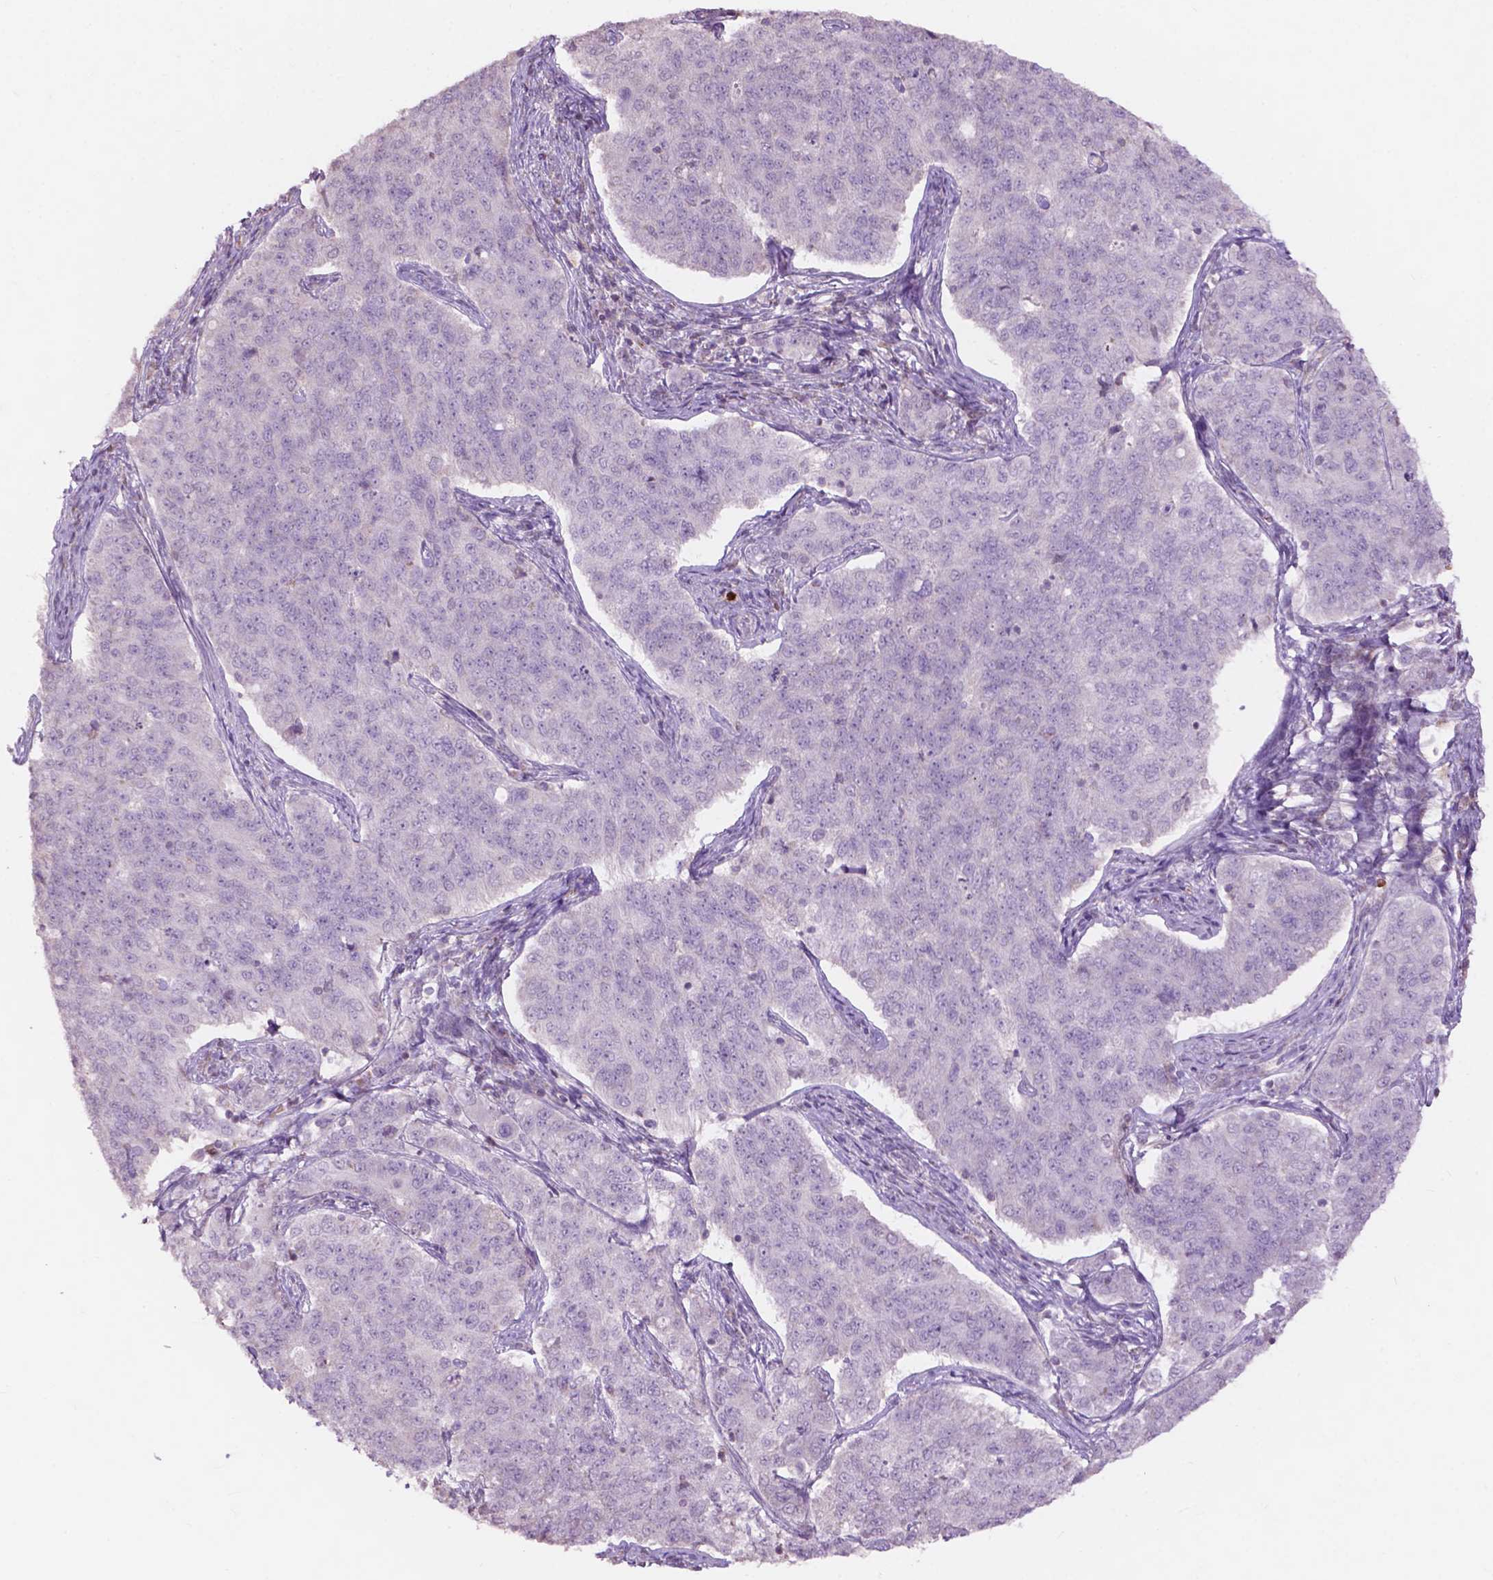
{"staining": {"intensity": "negative", "quantity": "none", "location": "none"}, "tissue": "endometrial cancer", "cell_type": "Tumor cells", "image_type": "cancer", "snomed": [{"axis": "morphology", "description": "Adenocarcinoma, NOS"}, {"axis": "topography", "description": "Endometrium"}], "caption": "DAB immunohistochemical staining of human adenocarcinoma (endometrial) exhibits no significant staining in tumor cells. The staining was performed using DAB to visualize the protein expression in brown, while the nuclei were stained in blue with hematoxylin (Magnification: 20x).", "gene": "NDUFS1", "patient": {"sex": "female", "age": 43}}